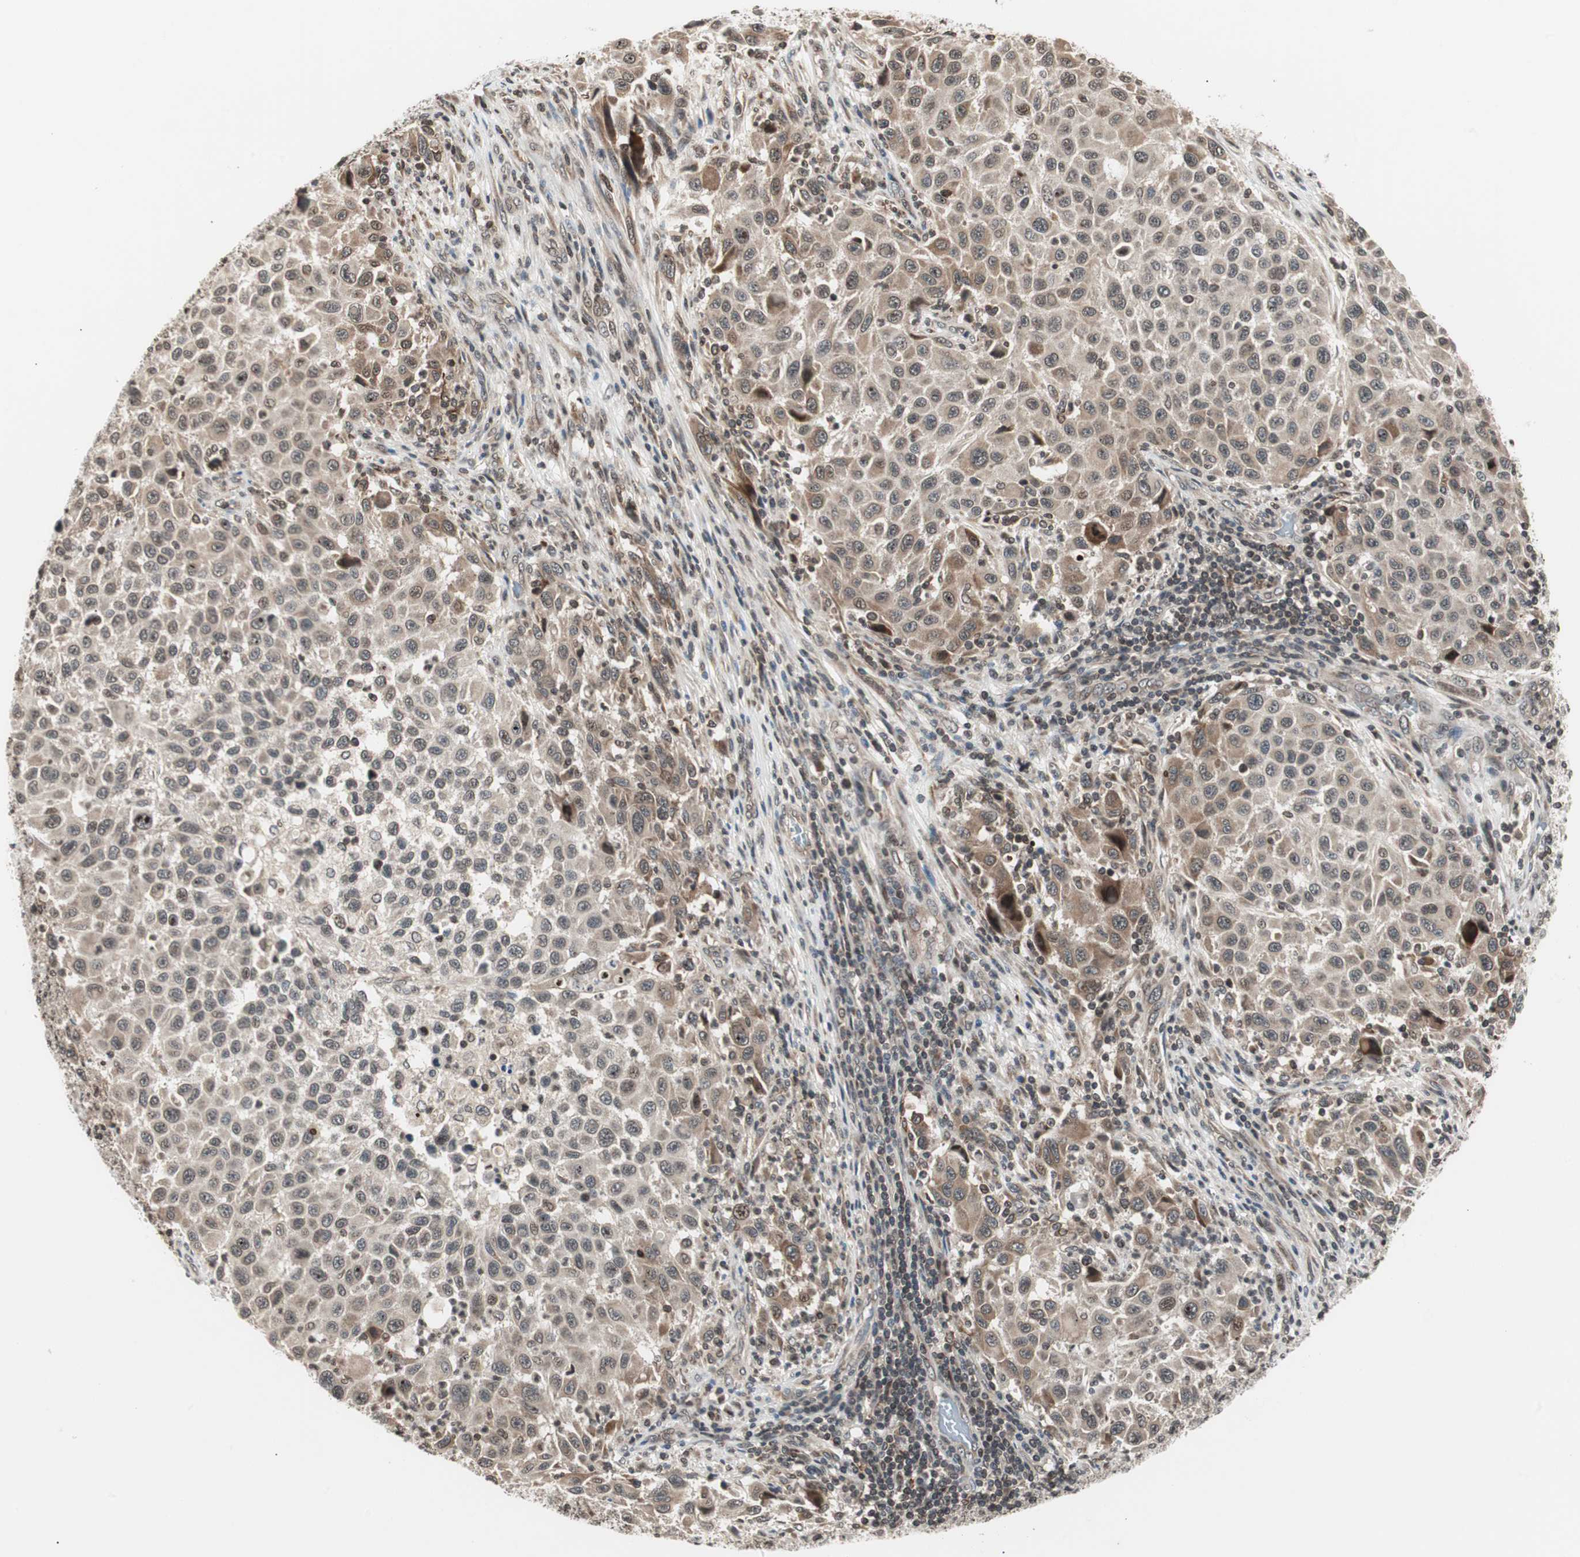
{"staining": {"intensity": "moderate", "quantity": "<25%", "location": "cytoplasmic/membranous,nuclear"}, "tissue": "melanoma", "cell_type": "Tumor cells", "image_type": "cancer", "snomed": [{"axis": "morphology", "description": "Malignant melanoma, Metastatic site"}, {"axis": "topography", "description": "Lymph node"}], "caption": "Tumor cells reveal low levels of moderate cytoplasmic/membranous and nuclear expression in about <25% of cells in human malignant melanoma (metastatic site). The protein is shown in brown color, while the nuclei are stained blue.", "gene": "ZFC3H1", "patient": {"sex": "male", "age": 61}}